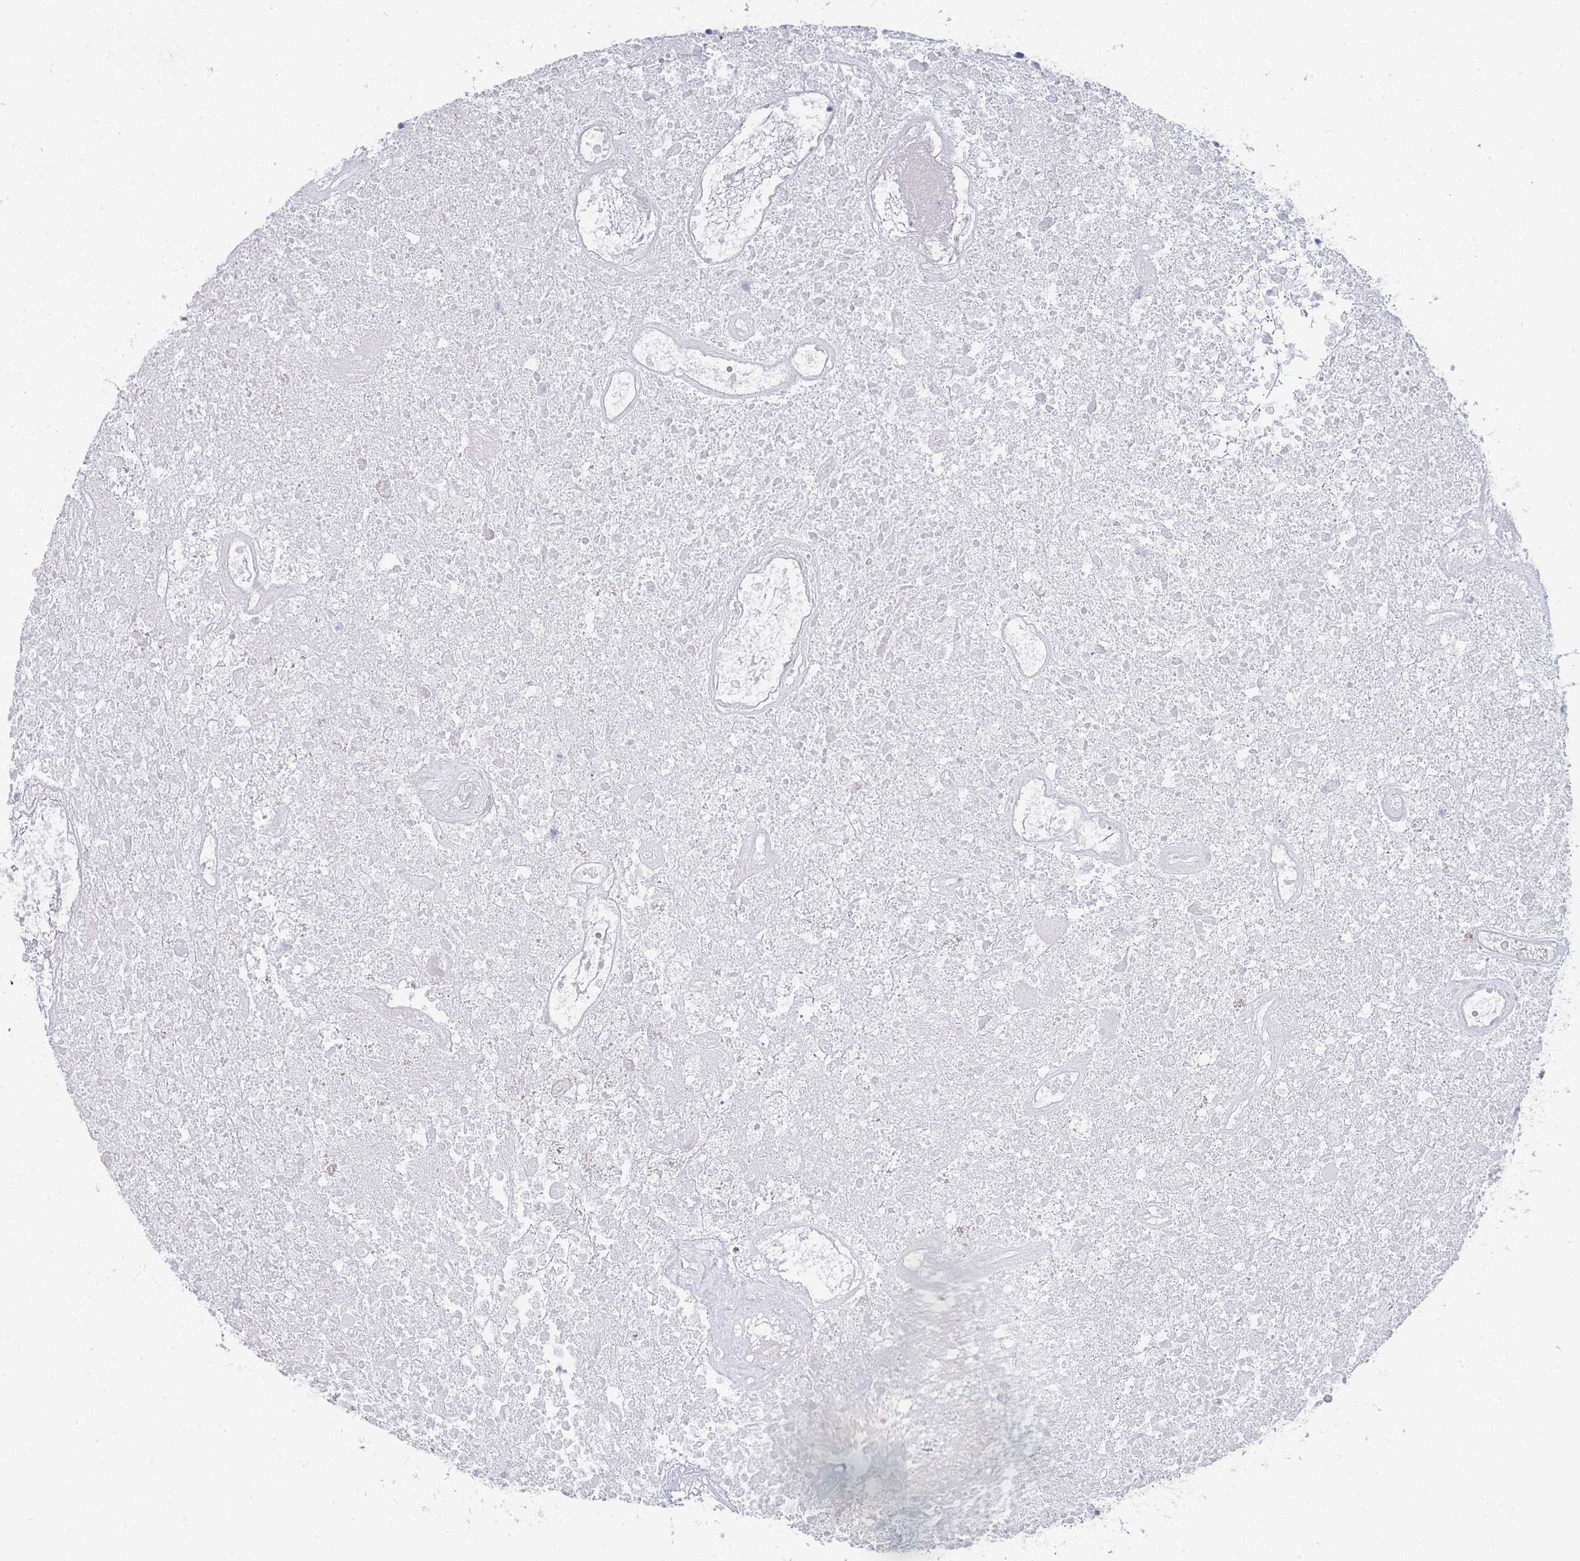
{"staining": {"intensity": "negative", "quantity": "none", "location": "none"}, "tissue": "glioma", "cell_type": "Tumor cells", "image_type": "cancer", "snomed": [{"axis": "morphology", "description": "Glioma, malignant, High grade"}, {"axis": "topography", "description": "Brain"}], "caption": "Immunohistochemistry micrograph of glioma stained for a protein (brown), which shows no staining in tumor cells.", "gene": "IMPG1", "patient": {"sex": "male", "age": 76}}